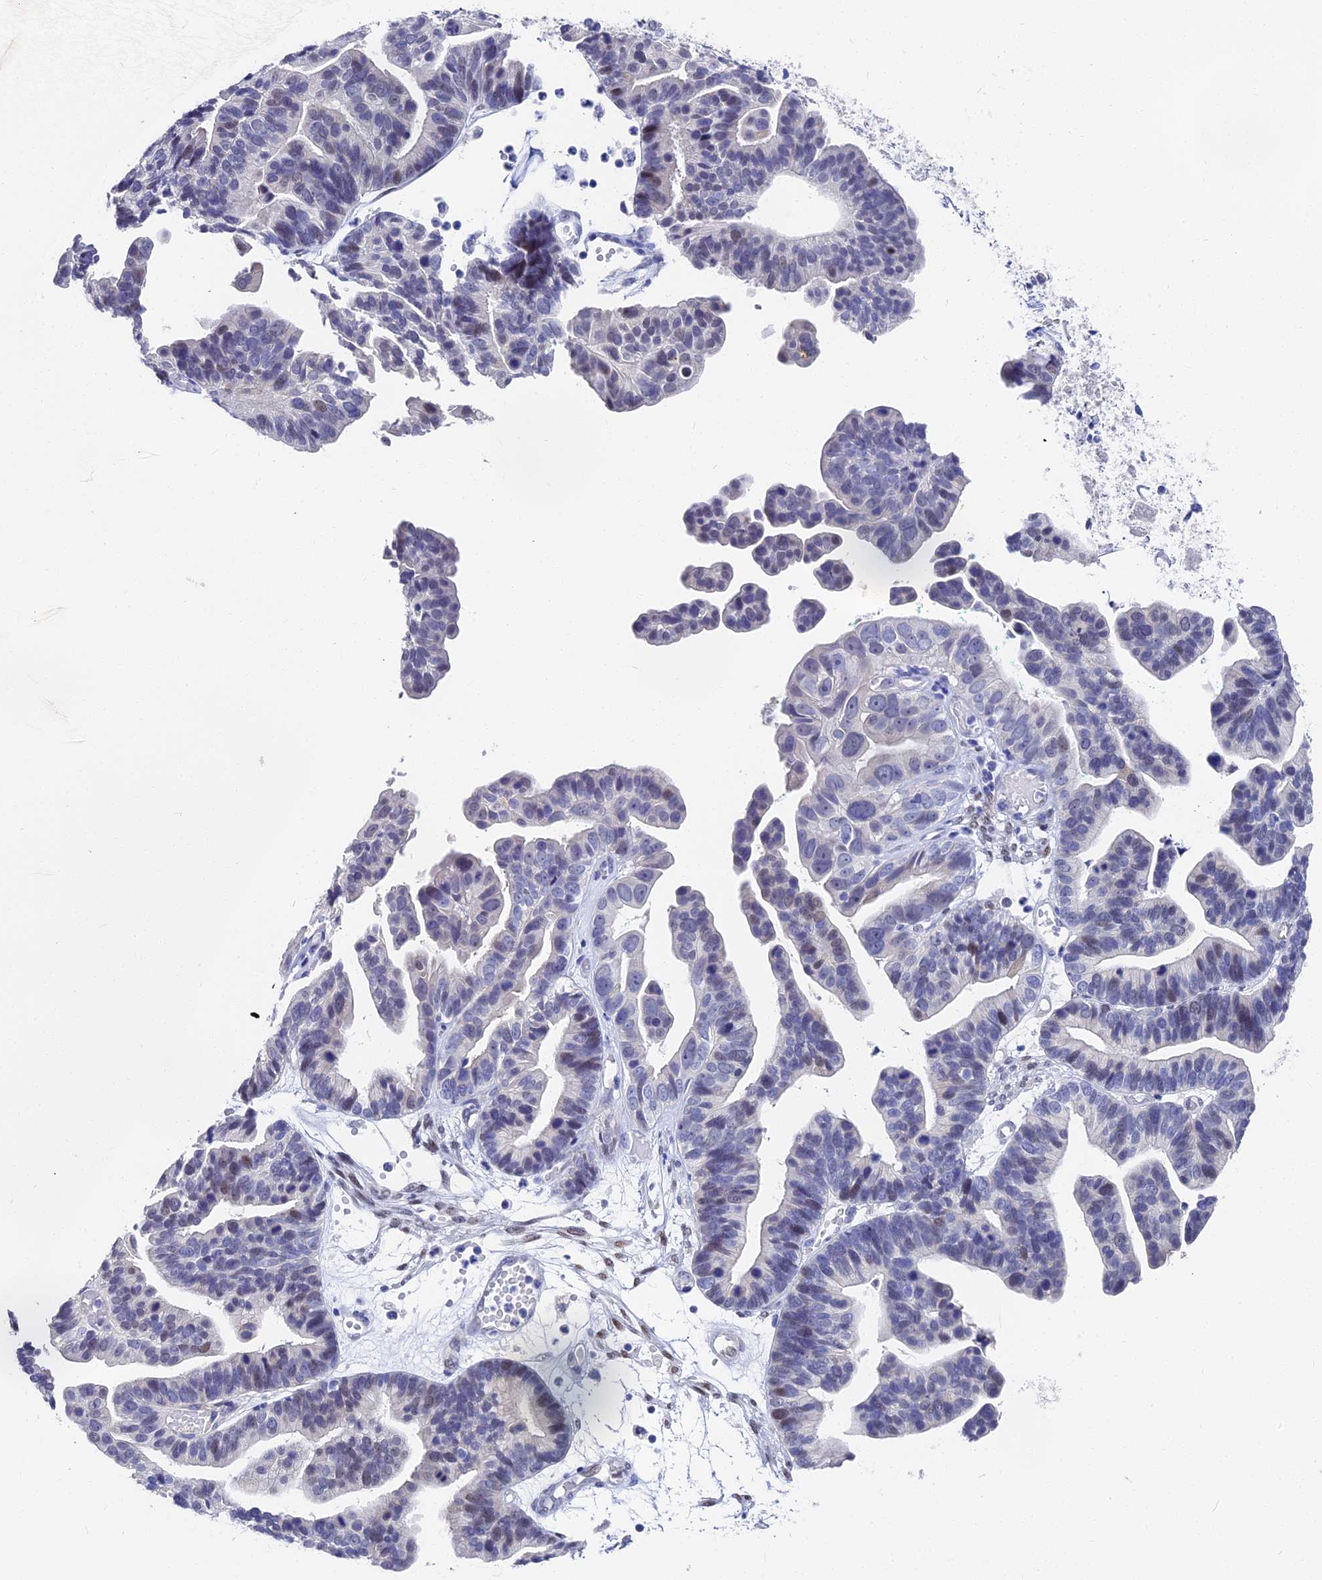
{"staining": {"intensity": "weak", "quantity": "<25%", "location": "nuclear"}, "tissue": "ovarian cancer", "cell_type": "Tumor cells", "image_type": "cancer", "snomed": [{"axis": "morphology", "description": "Cystadenocarcinoma, serous, NOS"}, {"axis": "topography", "description": "Ovary"}], "caption": "Tumor cells show no significant positivity in serous cystadenocarcinoma (ovarian).", "gene": "VPS33B", "patient": {"sex": "female", "age": 56}}